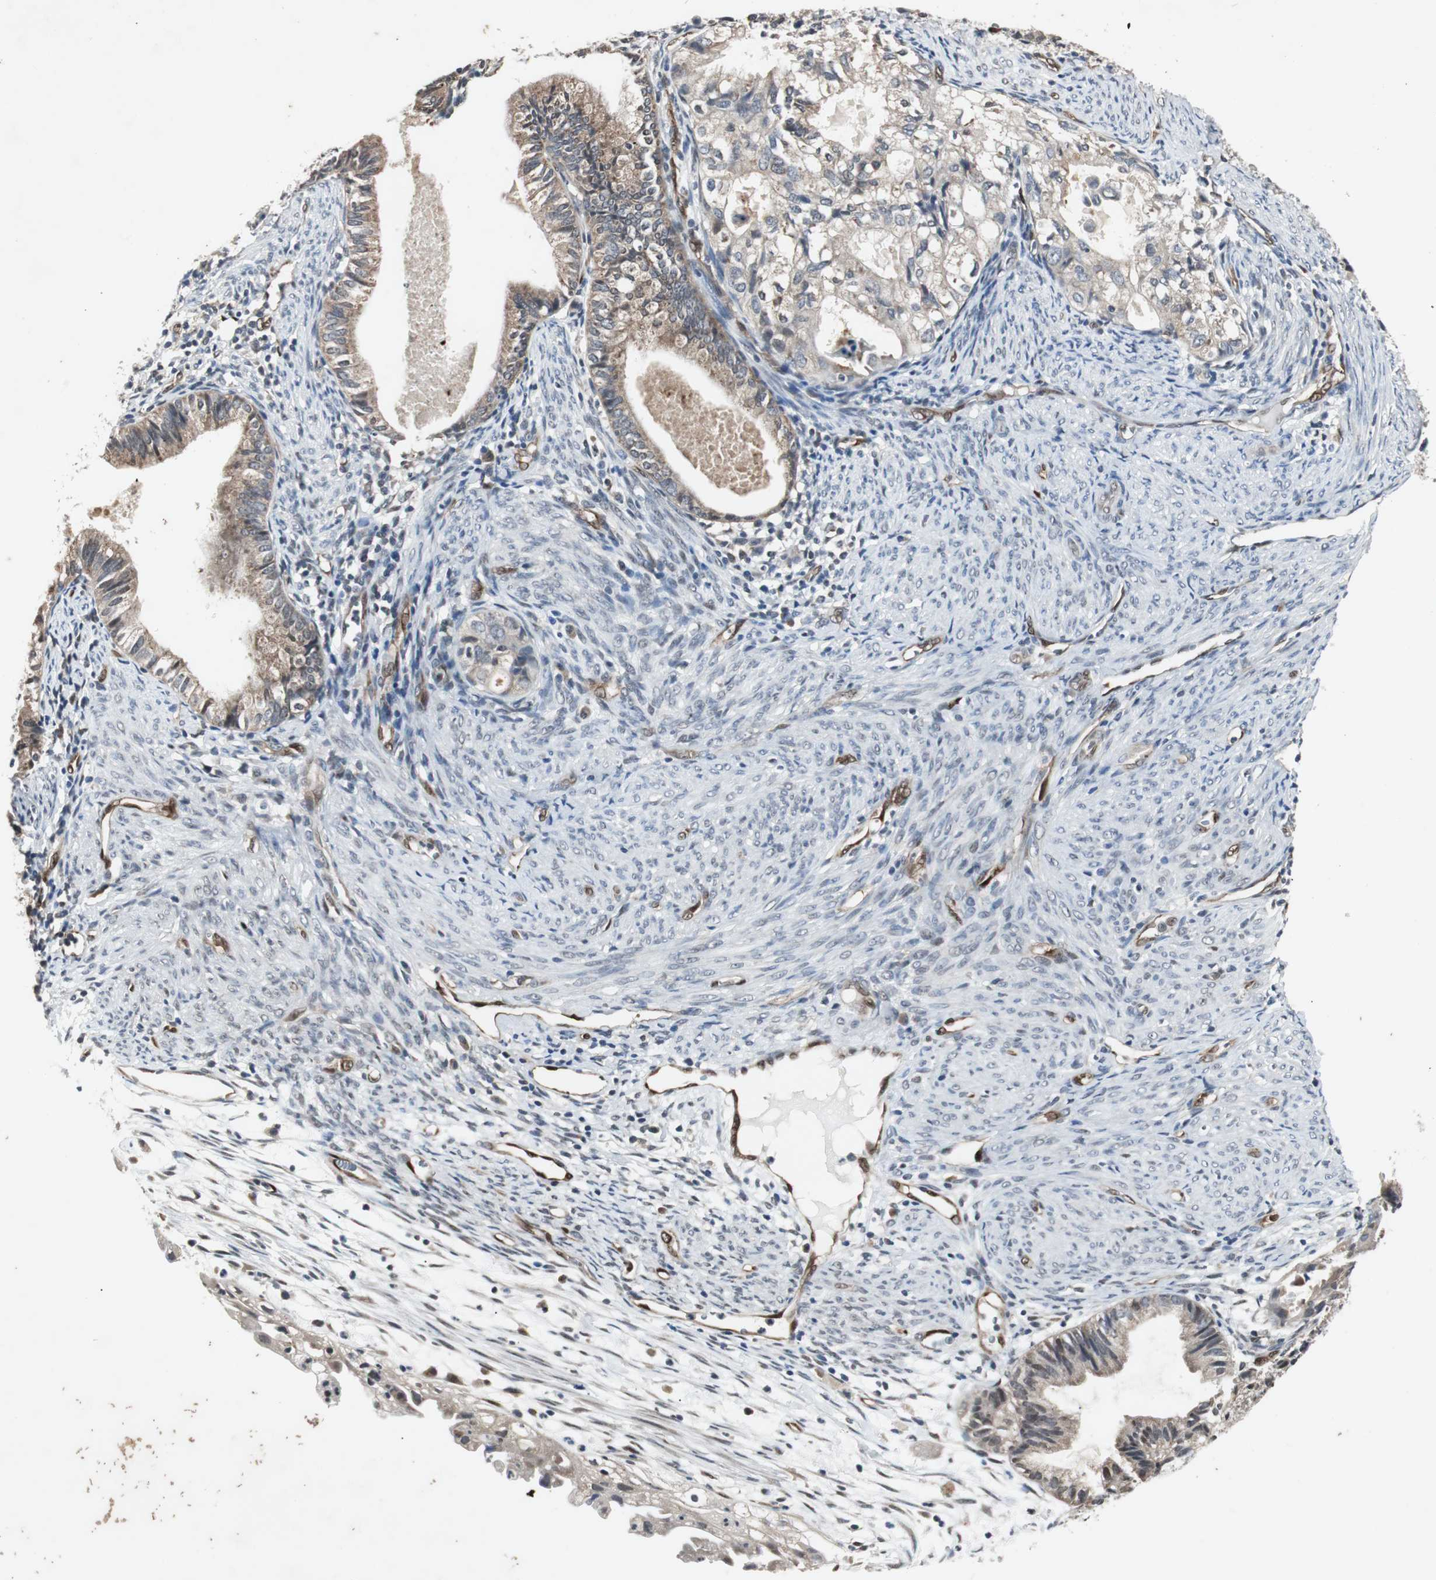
{"staining": {"intensity": "weak", "quantity": ">75%", "location": "cytoplasmic/membranous"}, "tissue": "cervical cancer", "cell_type": "Tumor cells", "image_type": "cancer", "snomed": [{"axis": "morphology", "description": "Normal tissue, NOS"}, {"axis": "morphology", "description": "Adenocarcinoma, NOS"}, {"axis": "topography", "description": "Cervix"}, {"axis": "topography", "description": "Endometrium"}], "caption": "The image demonstrates a brown stain indicating the presence of a protein in the cytoplasmic/membranous of tumor cells in cervical cancer (adenocarcinoma).", "gene": "SMAD1", "patient": {"sex": "female", "age": 86}}